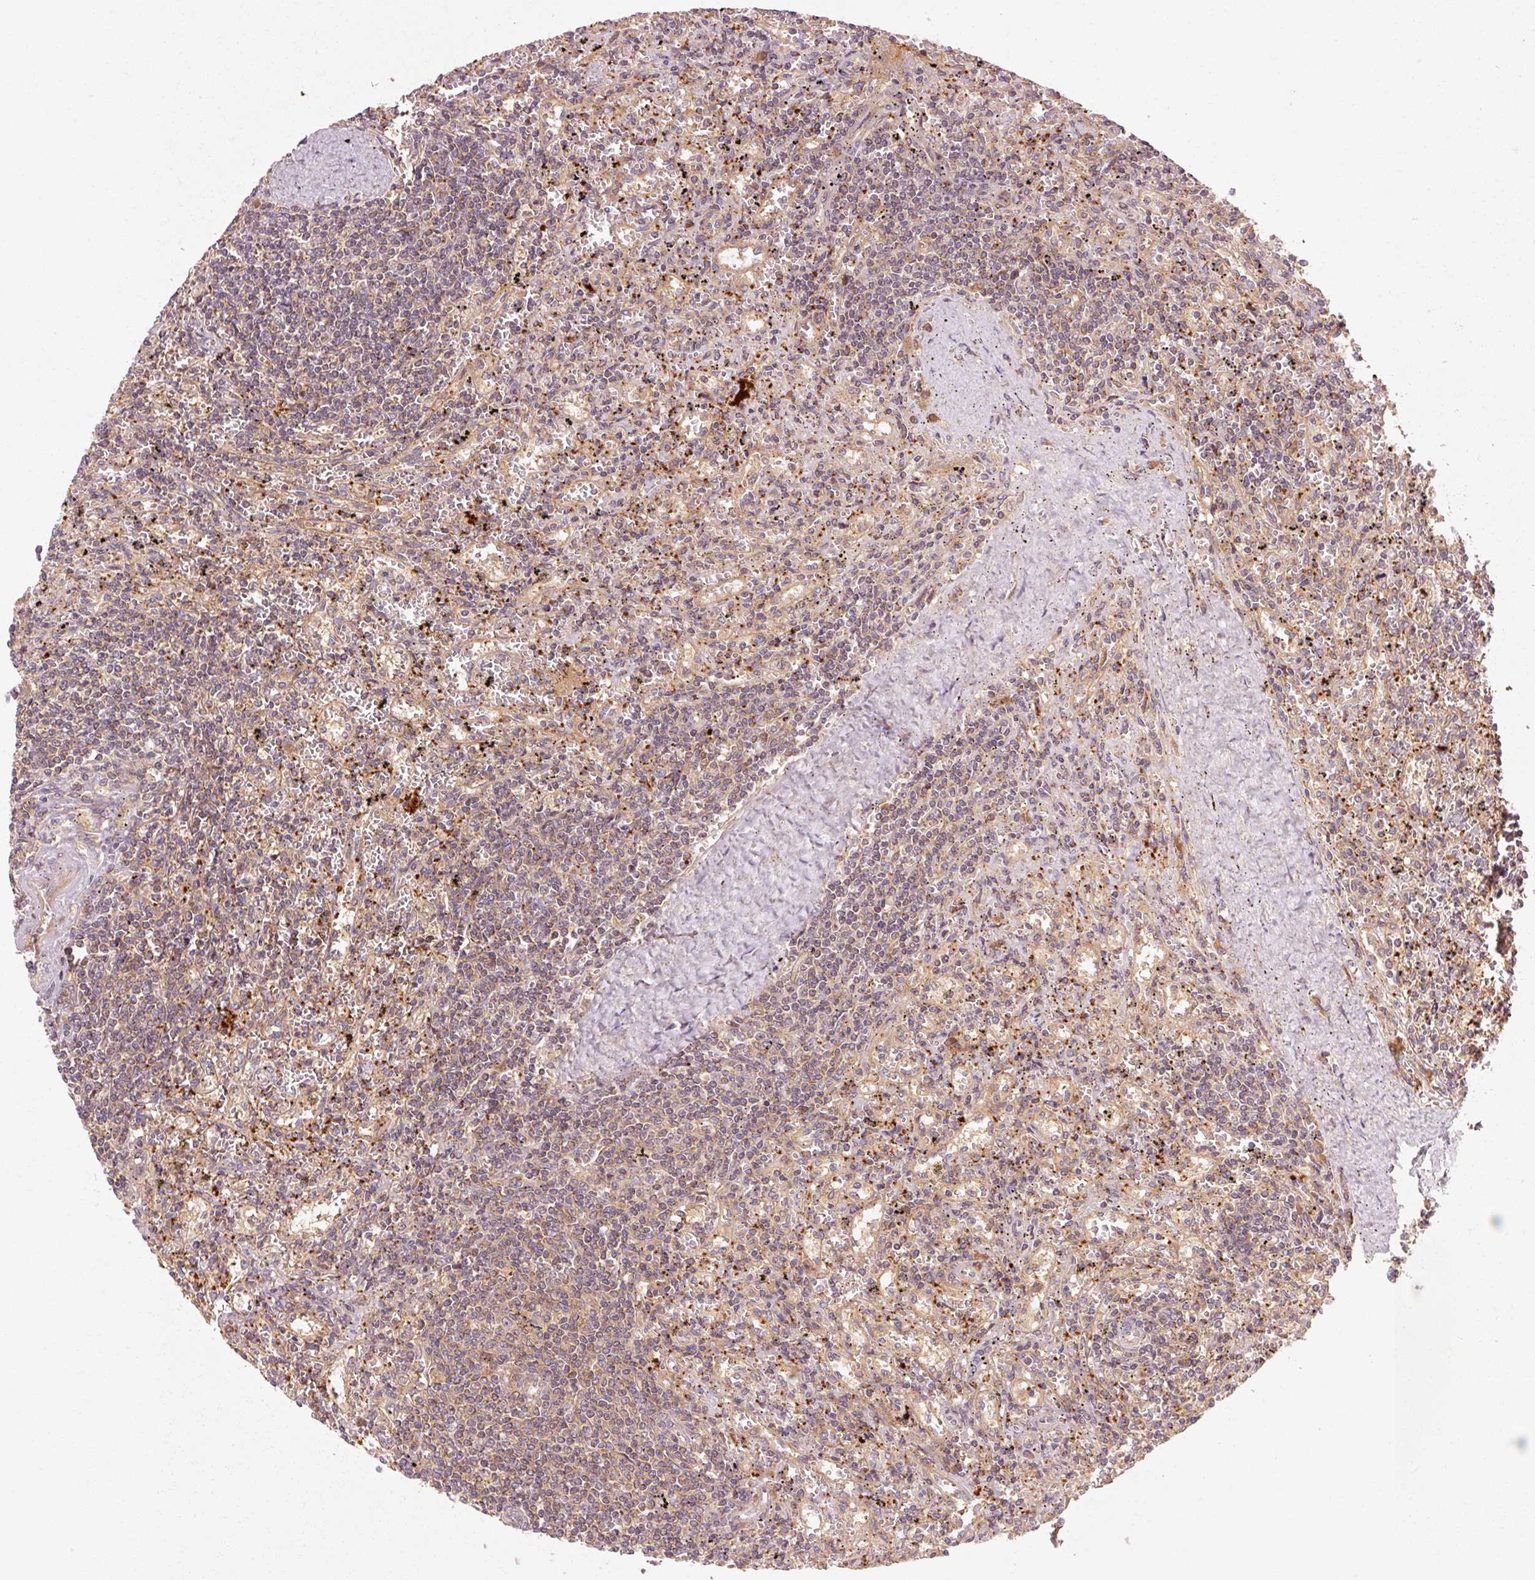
{"staining": {"intensity": "weak", "quantity": "<25%", "location": "cytoplasmic/membranous"}, "tissue": "lymphoma", "cell_type": "Tumor cells", "image_type": "cancer", "snomed": [{"axis": "morphology", "description": "Malignant lymphoma, non-Hodgkin's type, Low grade"}, {"axis": "topography", "description": "Spleen"}], "caption": "Protein analysis of malignant lymphoma, non-Hodgkin's type (low-grade) demonstrates no significant staining in tumor cells.", "gene": "CTNNA1", "patient": {"sex": "male", "age": 76}}